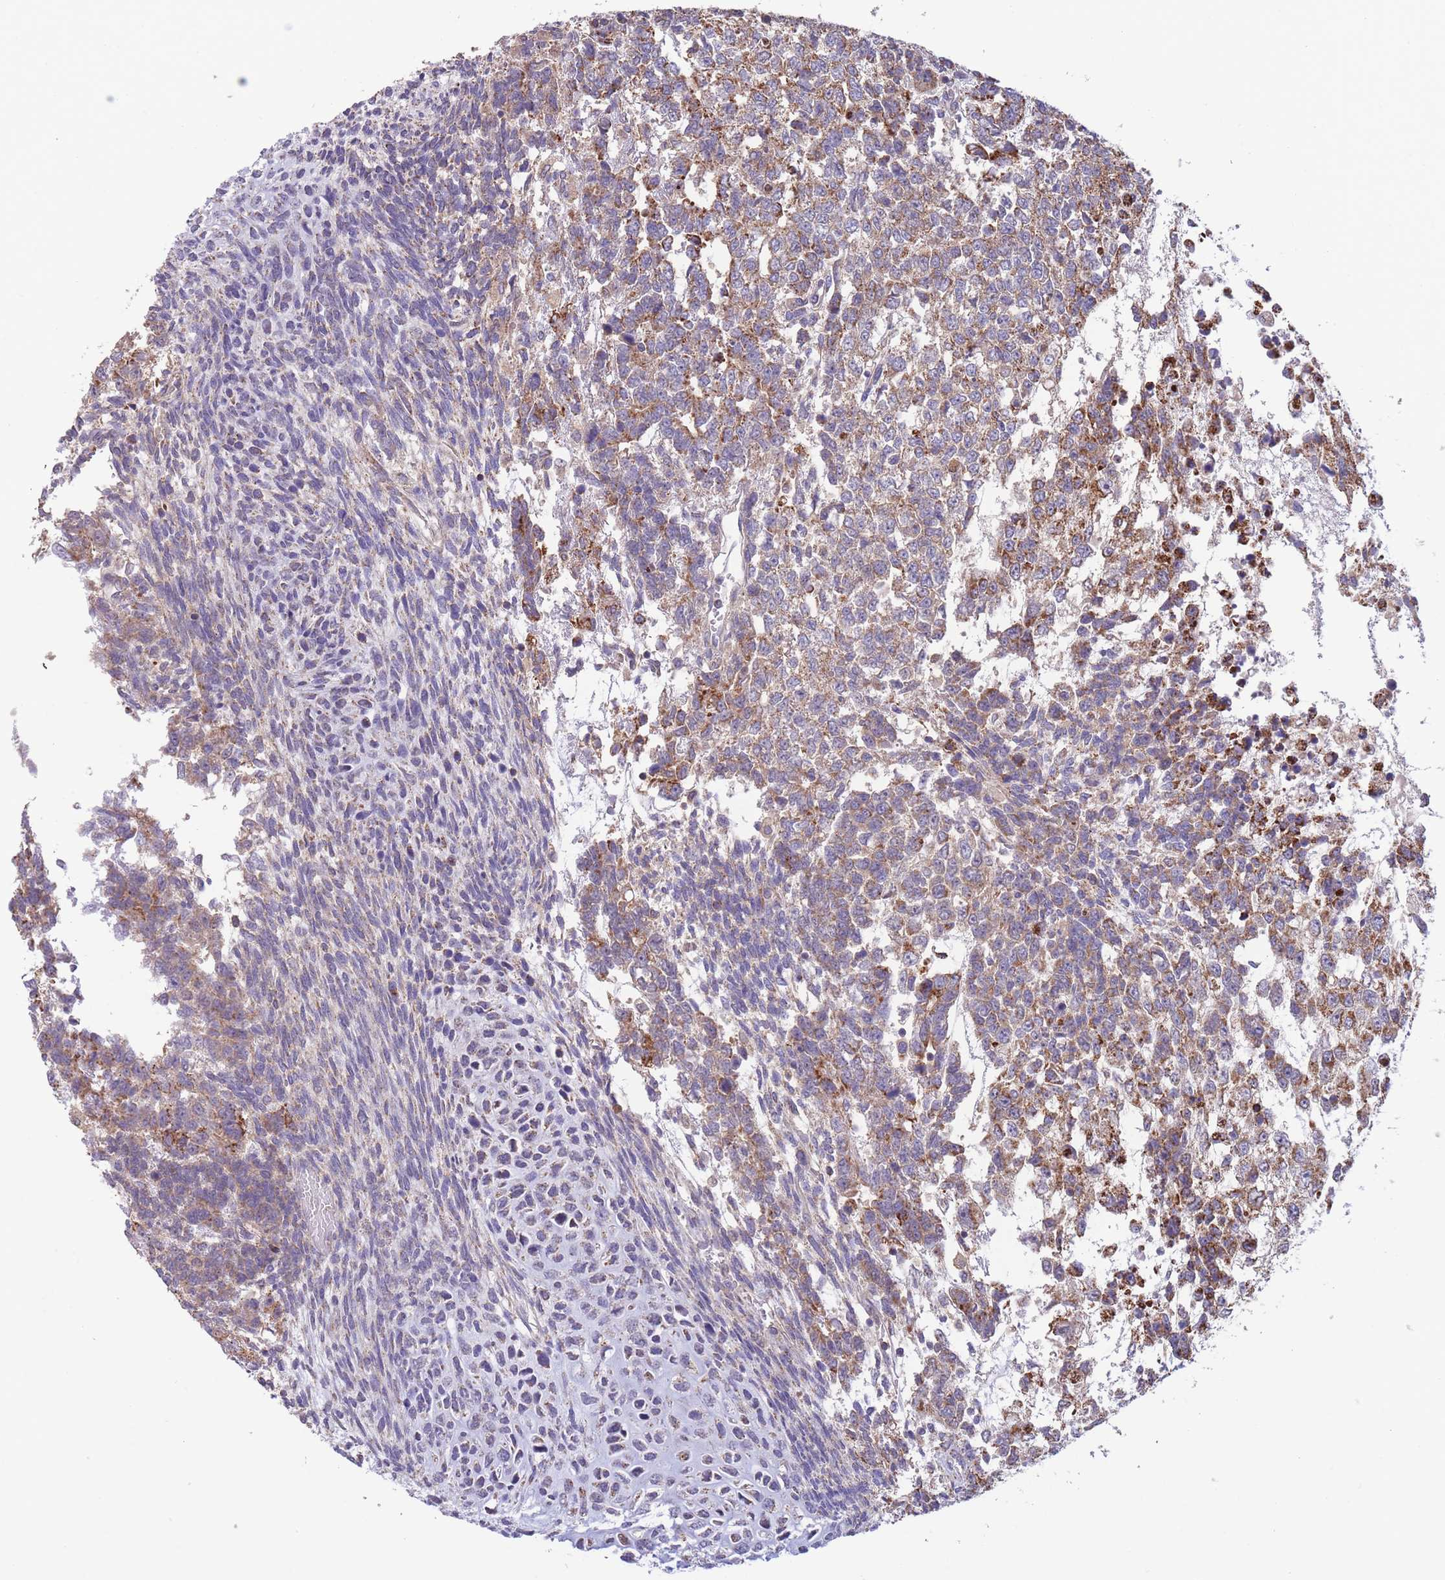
{"staining": {"intensity": "moderate", "quantity": ">75%", "location": "cytoplasmic/membranous"}, "tissue": "testis cancer", "cell_type": "Tumor cells", "image_type": "cancer", "snomed": [{"axis": "morphology", "description": "Carcinoma, Embryonal, NOS"}, {"axis": "topography", "description": "Testis"}], "caption": "Immunohistochemical staining of embryonal carcinoma (testis) exhibits medium levels of moderate cytoplasmic/membranous staining in about >75% of tumor cells.", "gene": "SLC25A42", "patient": {"sex": "male", "age": 23}}